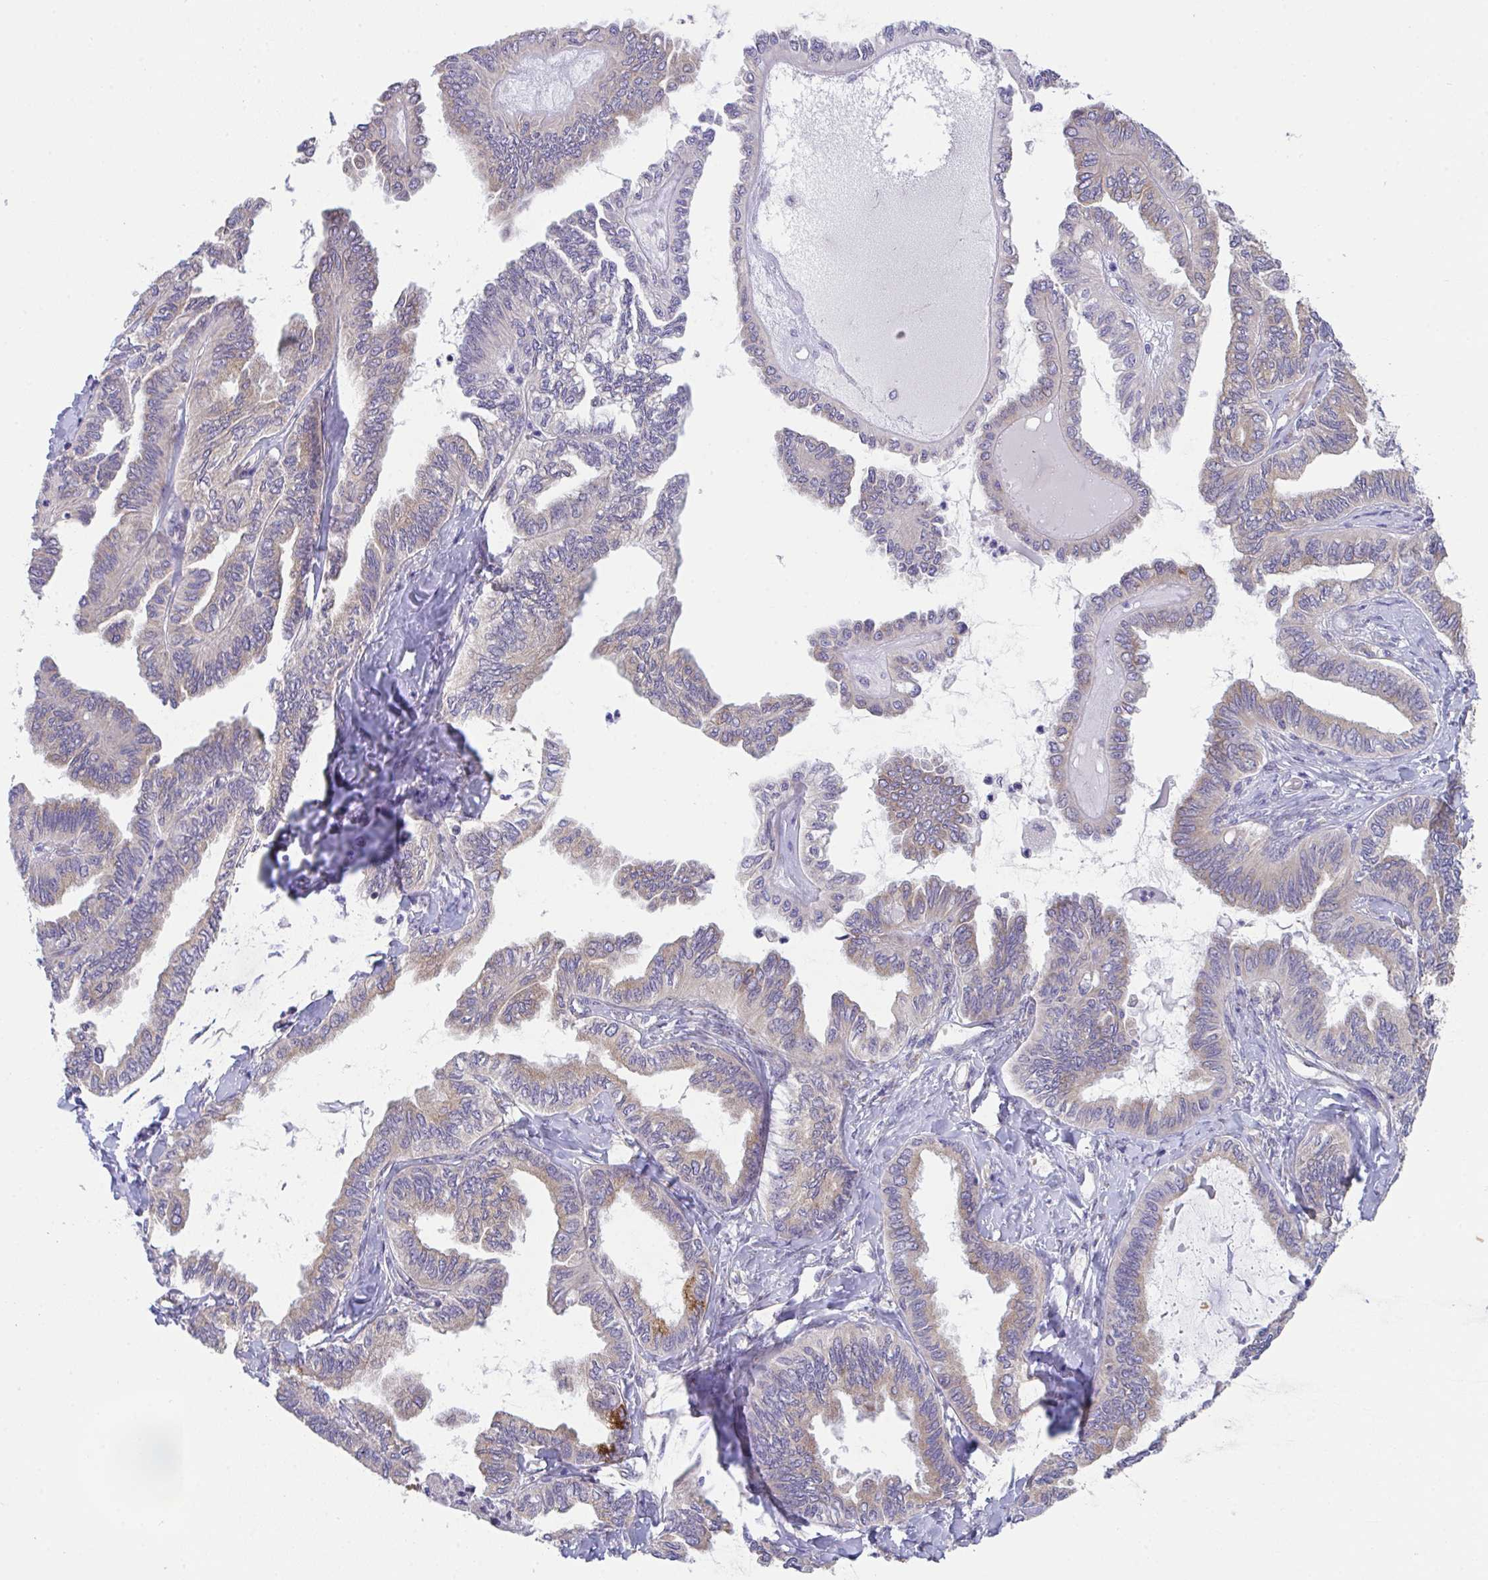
{"staining": {"intensity": "moderate", "quantity": "<25%", "location": "cytoplasmic/membranous"}, "tissue": "ovarian cancer", "cell_type": "Tumor cells", "image_type": "cancer", "snomed": [{"axis": "morphology", "description": "Carcinoma, endometroid"}, {"axis": "topography", "description": "Ovary"}], "caption": "This is a histology image of IHC staining of endometroid carcinoma (ovarian), which shows moderate positivity in the cytoplasmic/membranous of tumor cells.", "gene": "MIA3", "patient": {"sex": "female", "age": 70}}